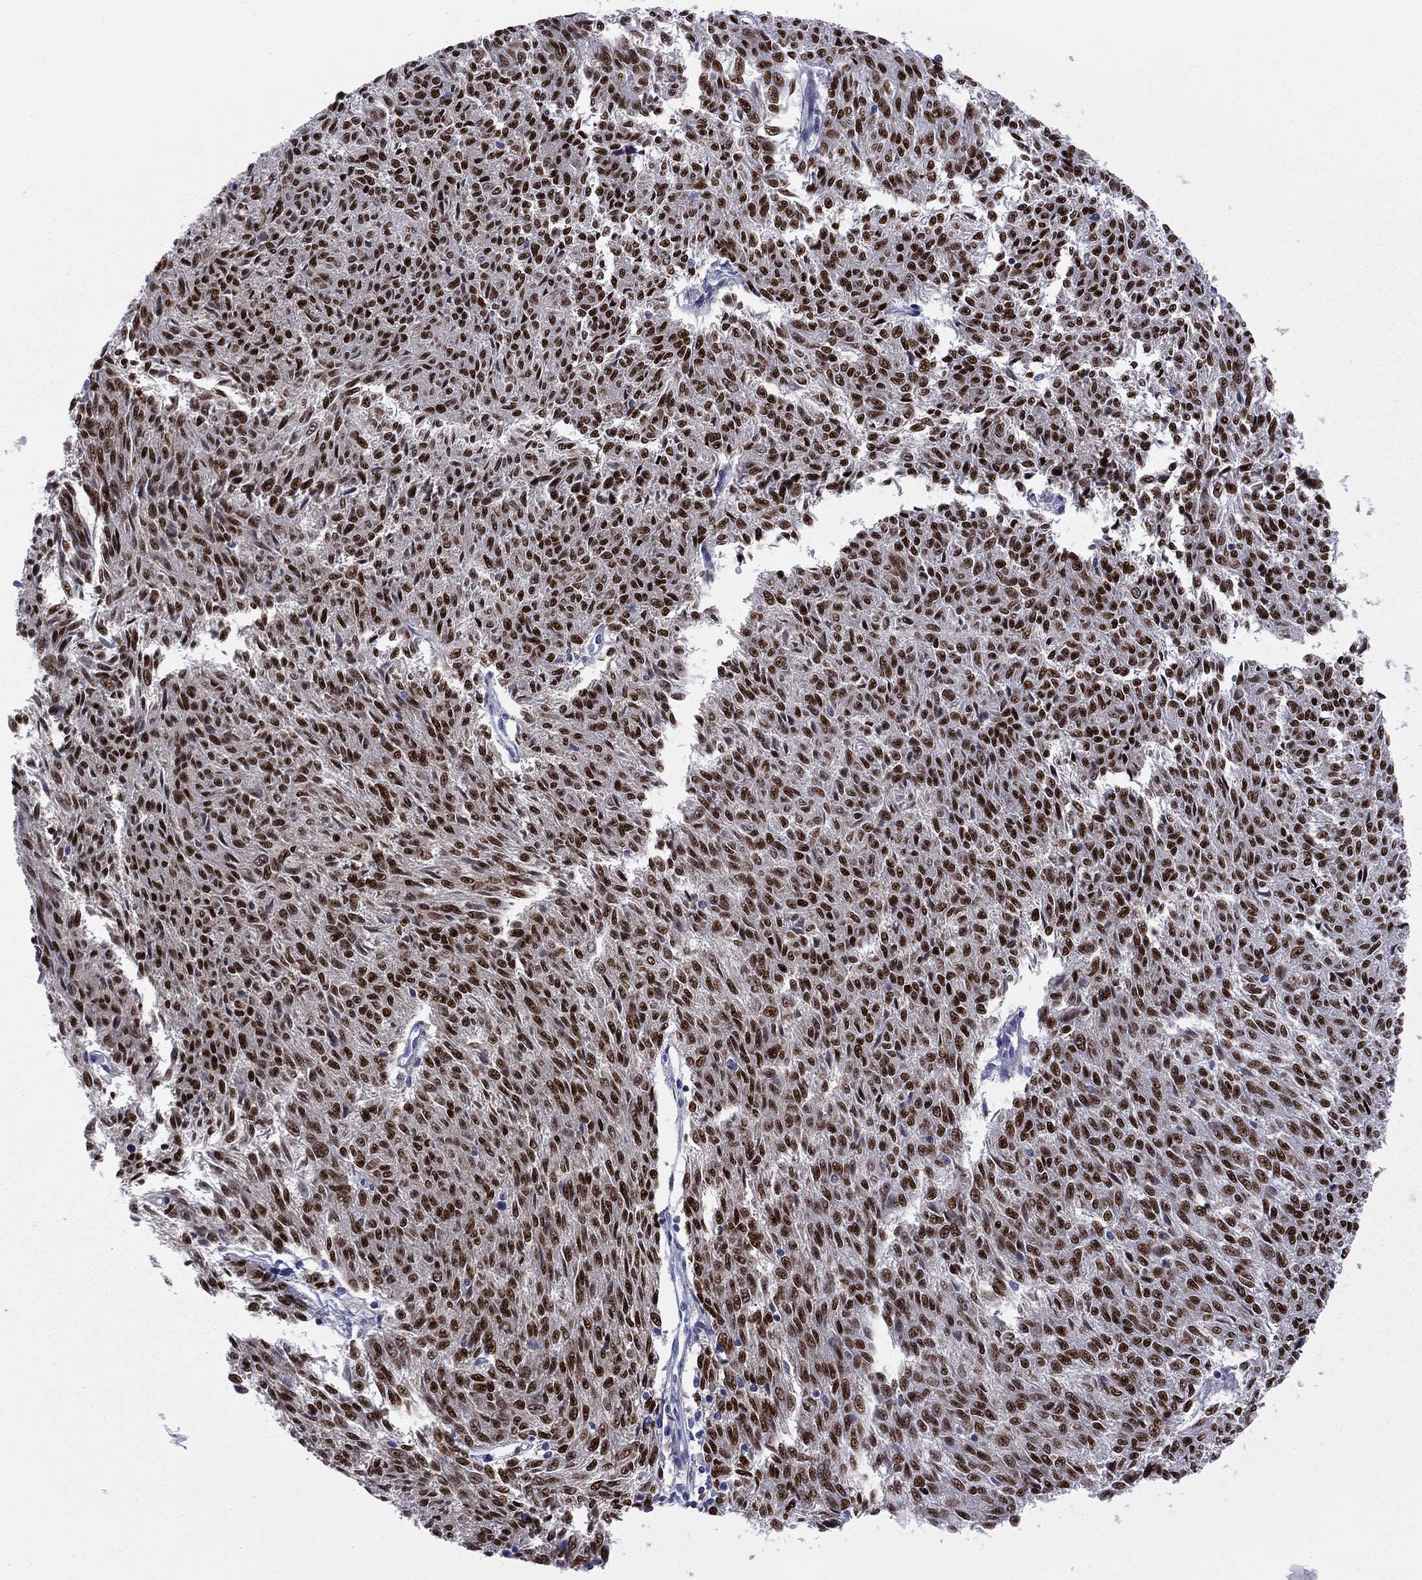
{"staining": {"intensity": "strong", "quantity": ">75%", "location": "nuclear"}, "tissue": "melanoma", "cell_type": "Tumor cells", "image_type": "cancer", "snomed": [{"axis": "morphology", "description": "Malignant melanoma, NOS"}, {"axis": "topography", "description": "Skin"}], "caption": "Tumor cells demonstrate high levels of strong nuclear positivity in about >75% of cells in malignant melanoma. The staining was performed using DAB, with brown indicating positive protein expression. Nuclei are stained blue with hematoxylin.", "gene": "TFAP2B", "patient": {"sex": "female", "age": 72}}